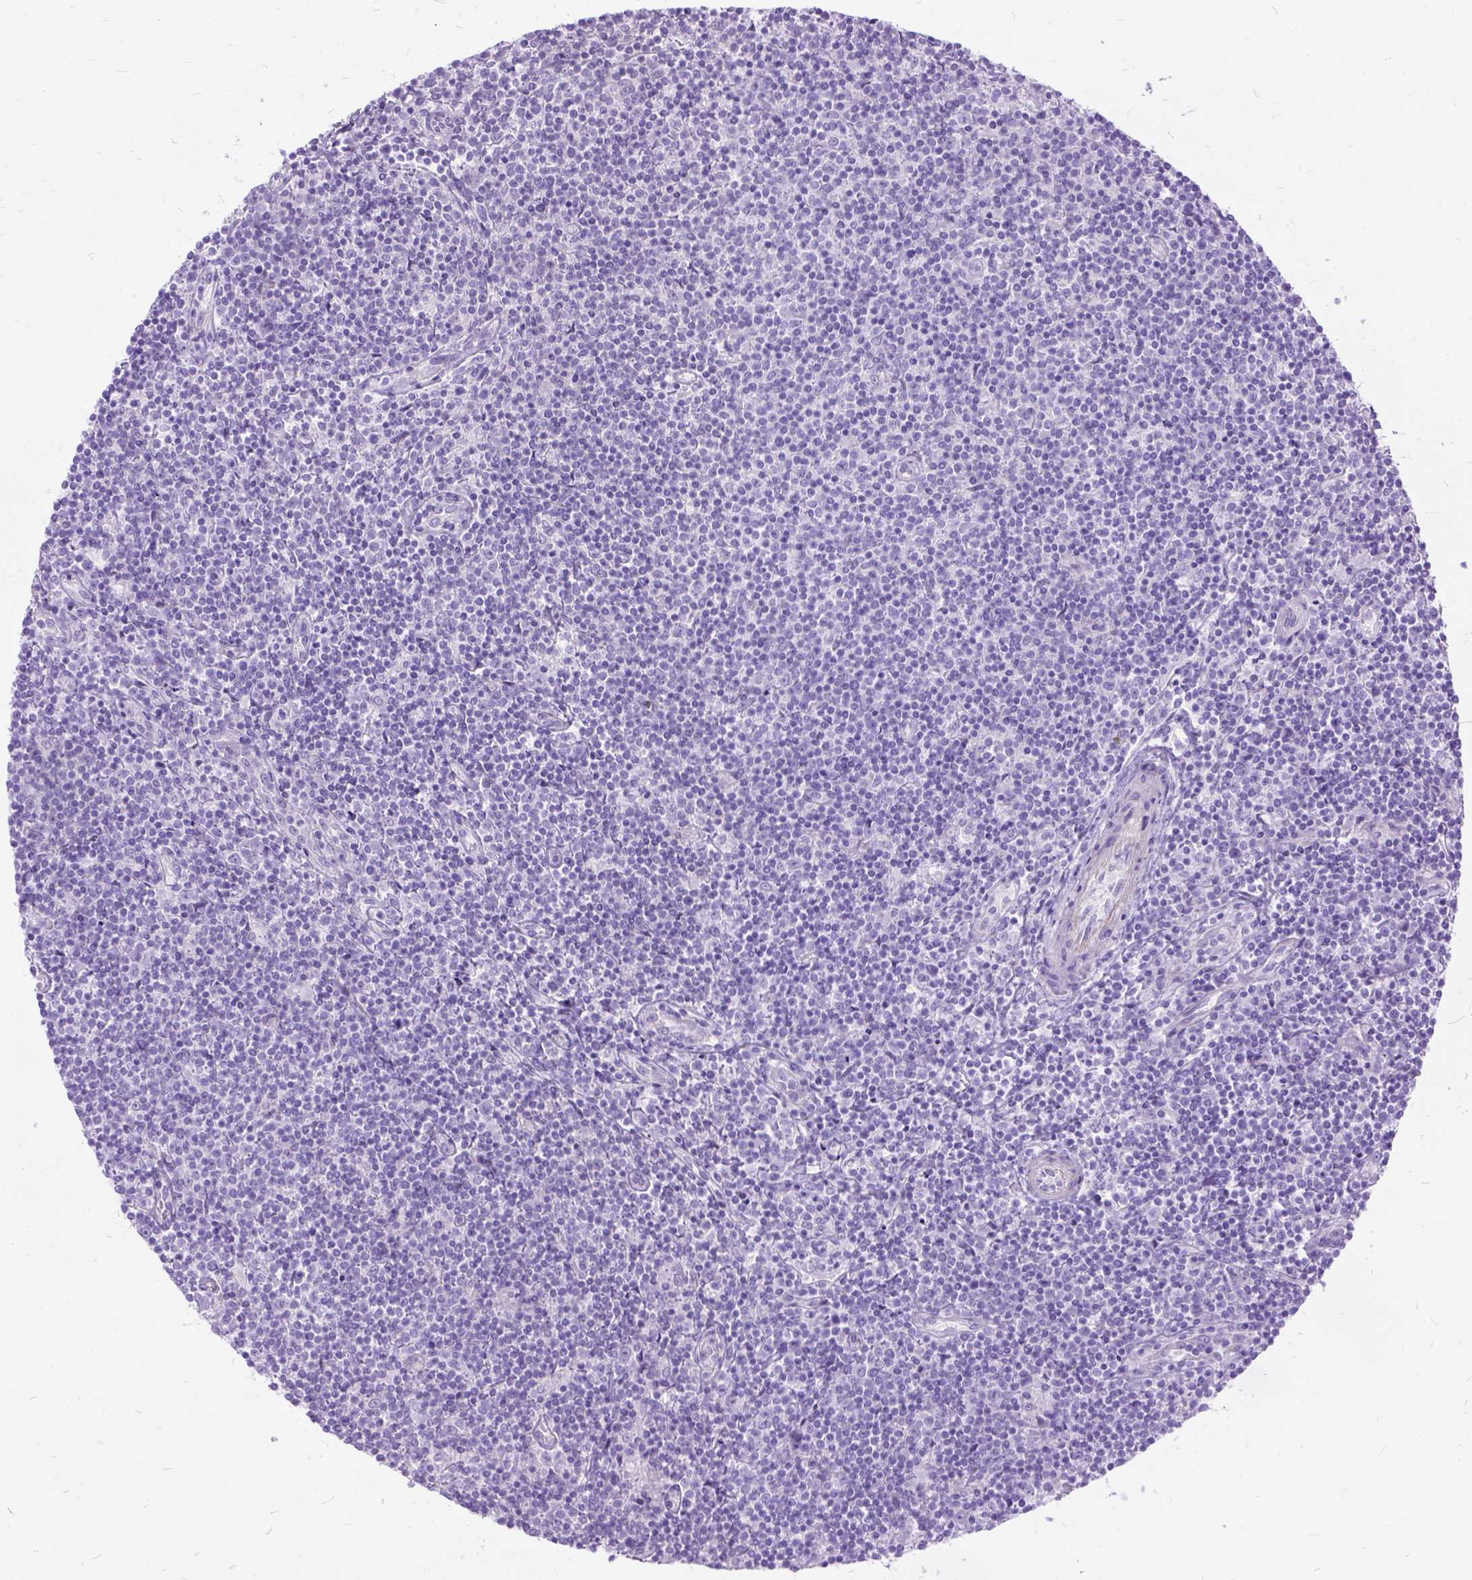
{"staining": {"intensity": "negative", "quantity": "none", "location": "none"}, "tissue": "lymphoma", "cell_type": "Tumor cells", "image_type": "cancer", "snomed": [{"axis": "morphology", "description": "Hodgkin's disease, NOS"}, {"axis": "topography", "description": "Lymph node"}], "caption": "Tumor cells are negative for brown protein staining in lymphoma.", "gene": "ARL9", "patient": {"sex": "male", "age": 40}}